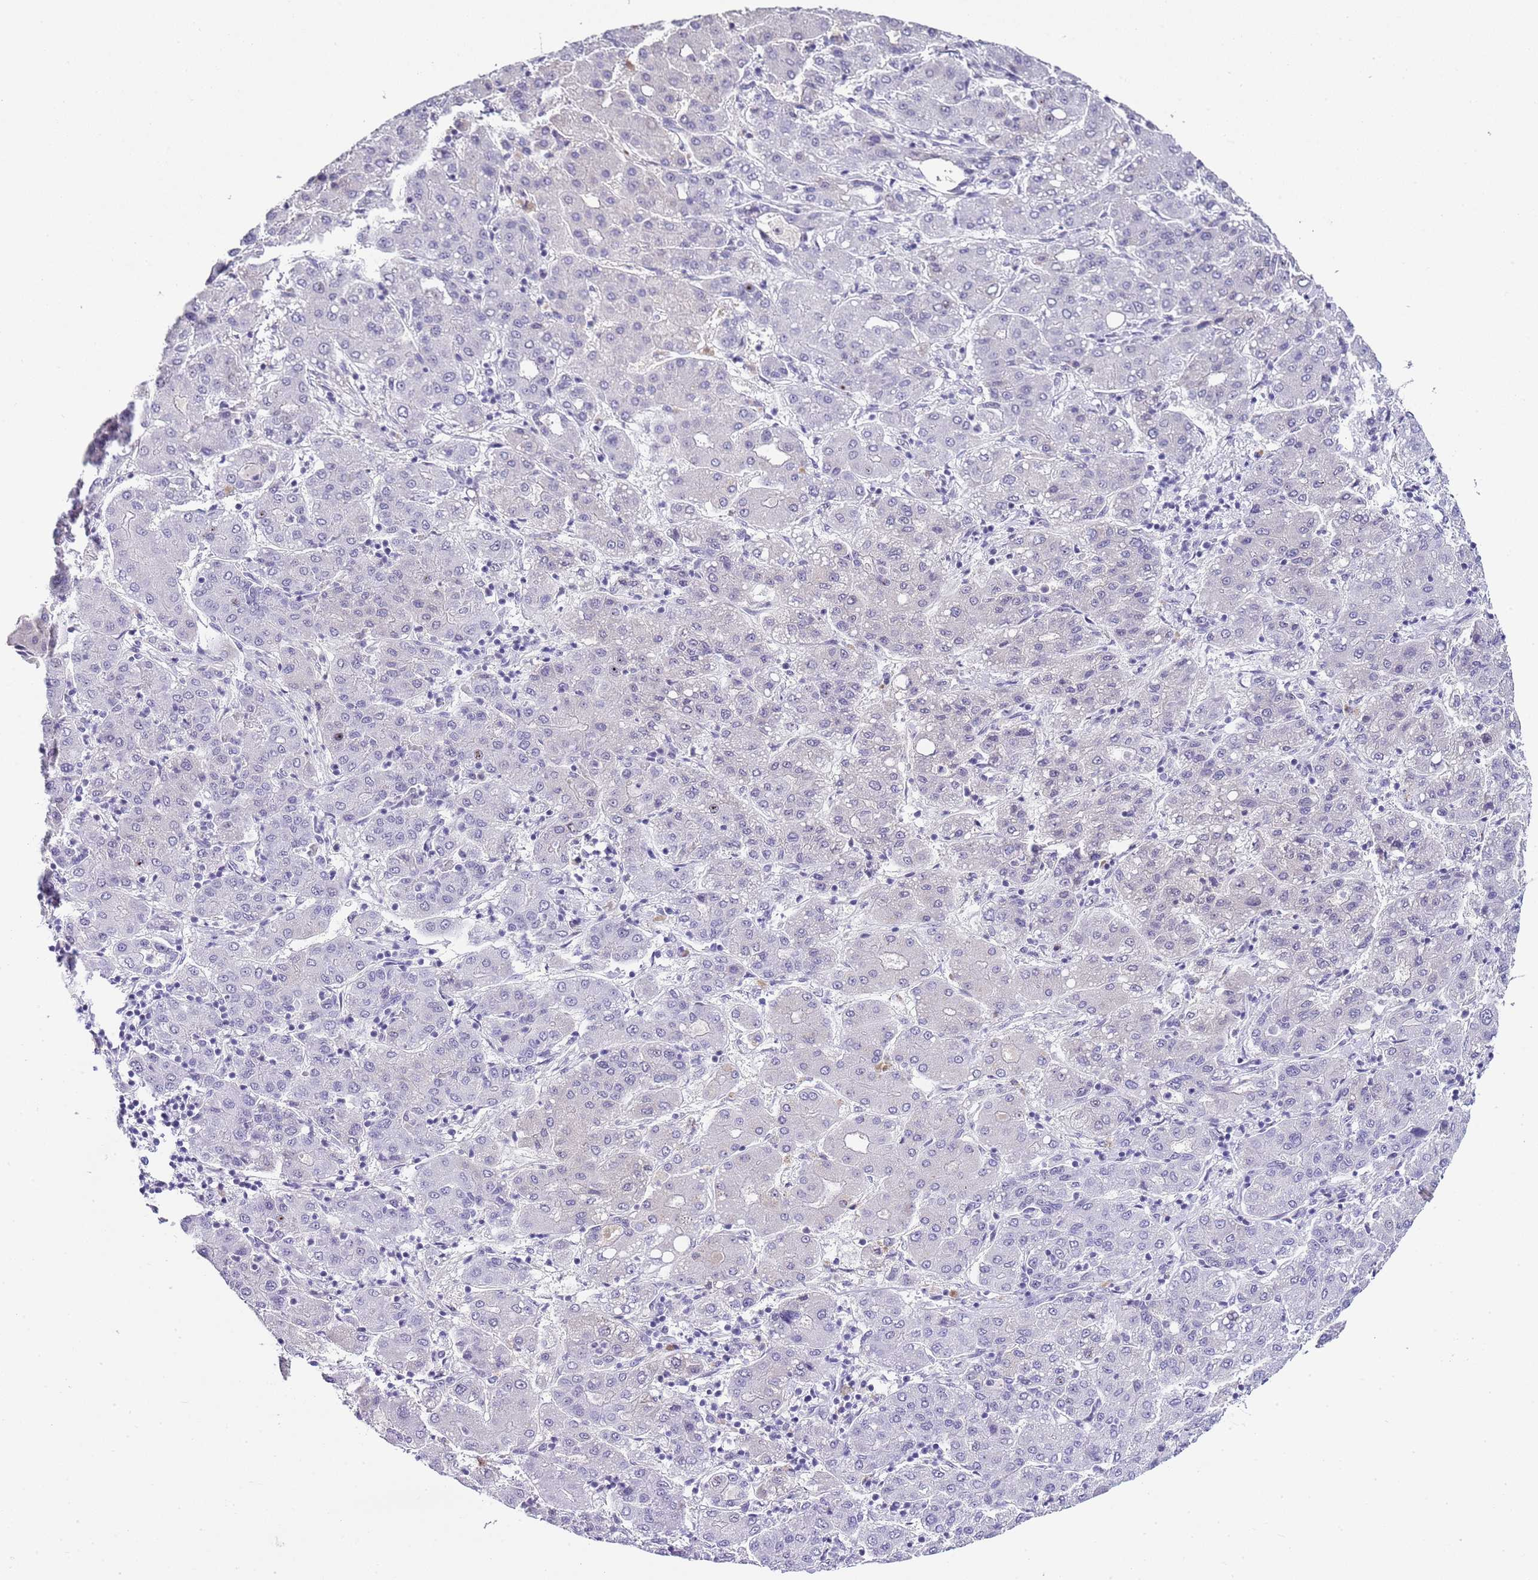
{"staining": {"intensity": "negative", "quantity": "none", "location": "none"}, "tissue": "liver cancer", "cell_type": "Tumor cells", "image_type": "cancer", "snomed": [{"axis": "morphology", "description": "Carcinoma, Hepatocellular, NOS"}, {"axis": "topography", "description": "Liver"}], "caption": "IHC image of neoplastic tissue: human liver cancer (hepatocellular carcinoma) stained with DAB (3,3'-diaminobenzidine) reveals no significant protein staining in tumor cells.", "gene": "NOP56", "patient": {"sex": "male", "age": 65}}